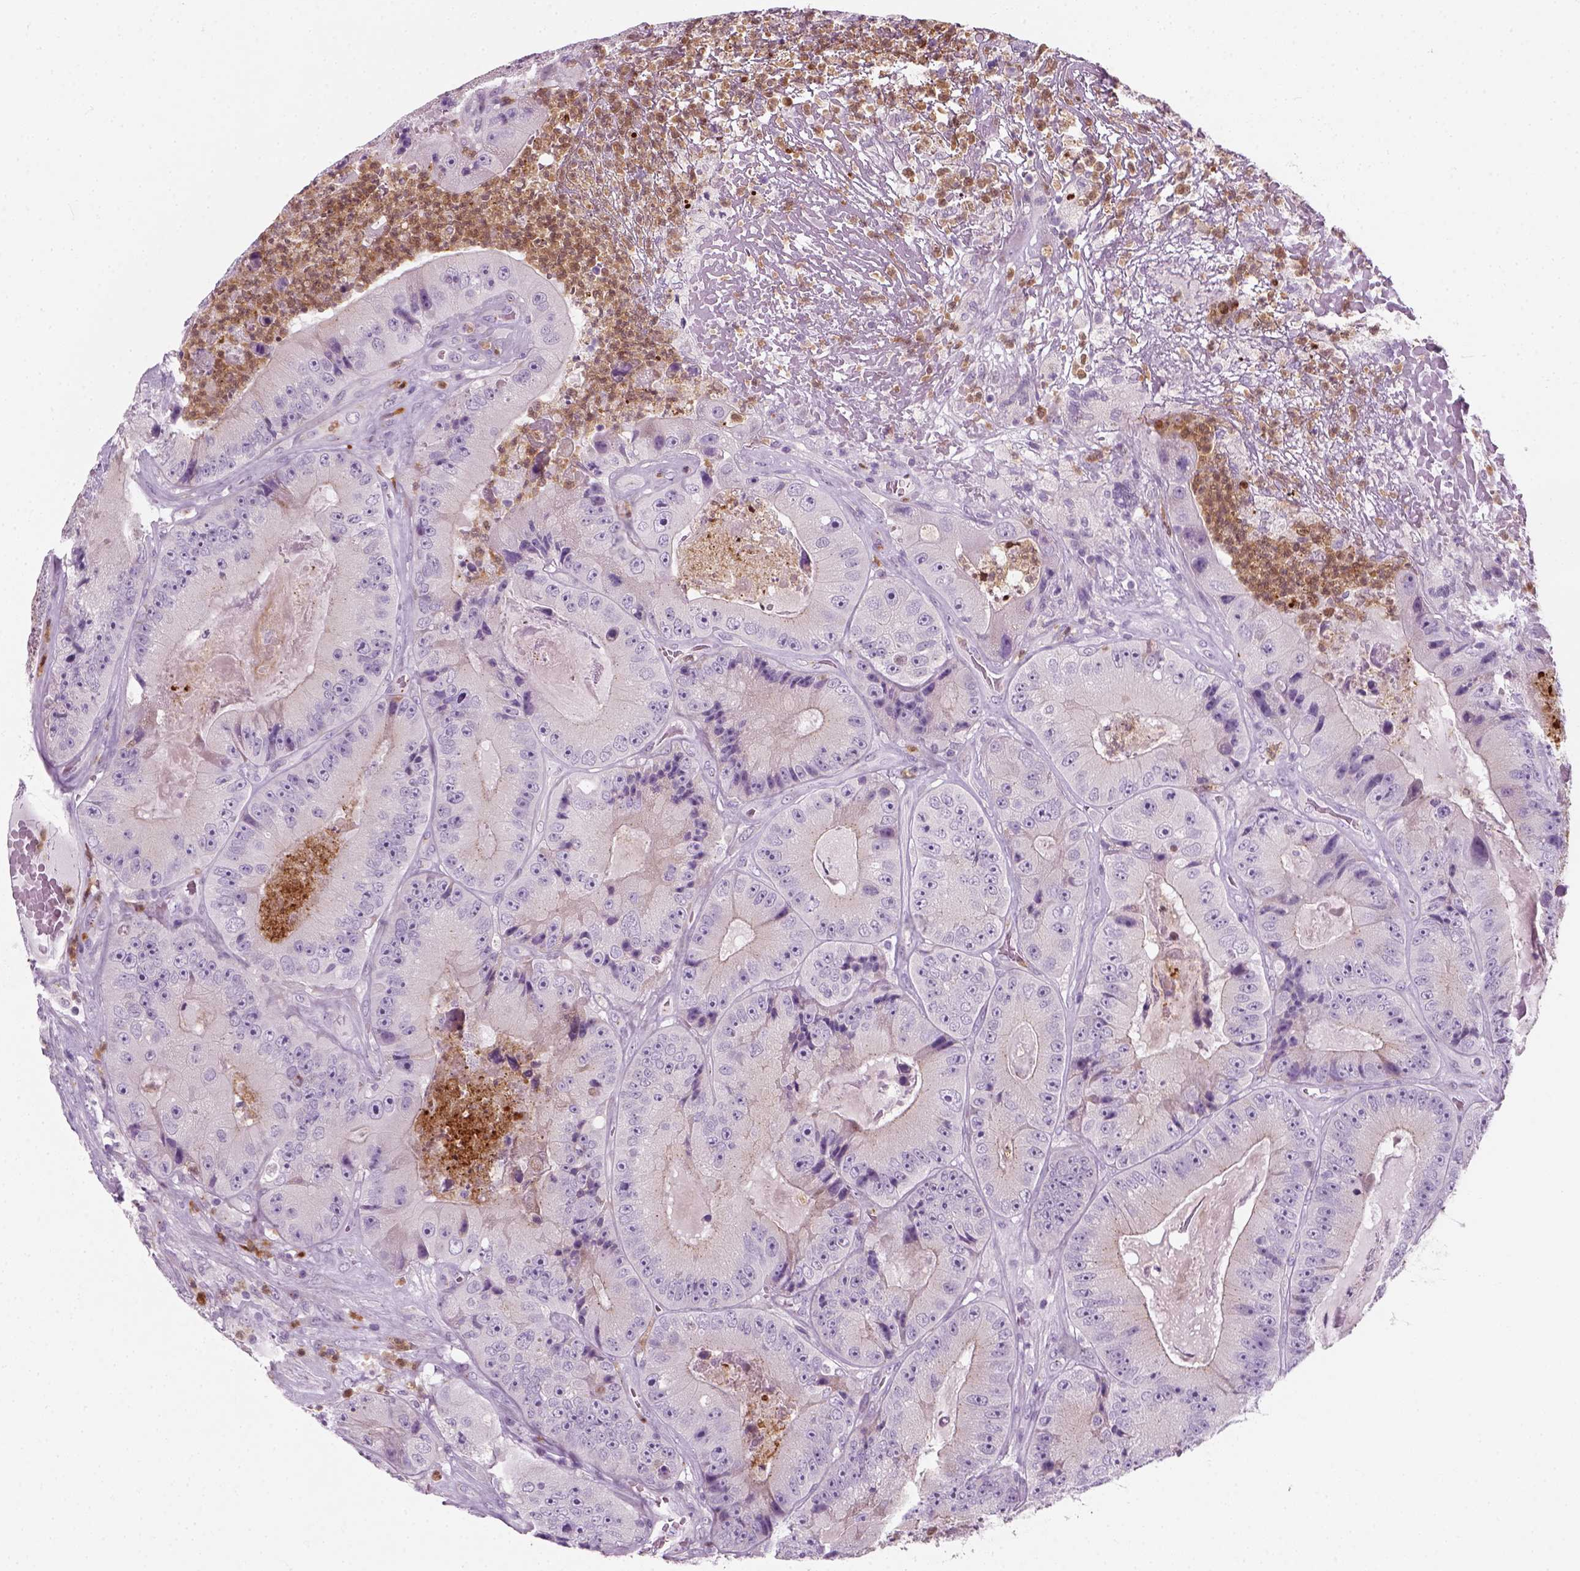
{"staining": {"intensity": "negative", "quantity": "none", "location": "none"}, "tissue": "colorectal cancer", "cell_type": "Tumor cells", "image_type": "cancer", "snomed": [{"axis": "morphology", "description": "Adenocarcinoma, NOS"}, {"axis": "topography", "description": "Colon"}], "caption": "There is no significant expression in tumor cells of adenocarcinoma (colorectal).", "gene": "IL4", "patient": {"sex": "female", "age": 86}}